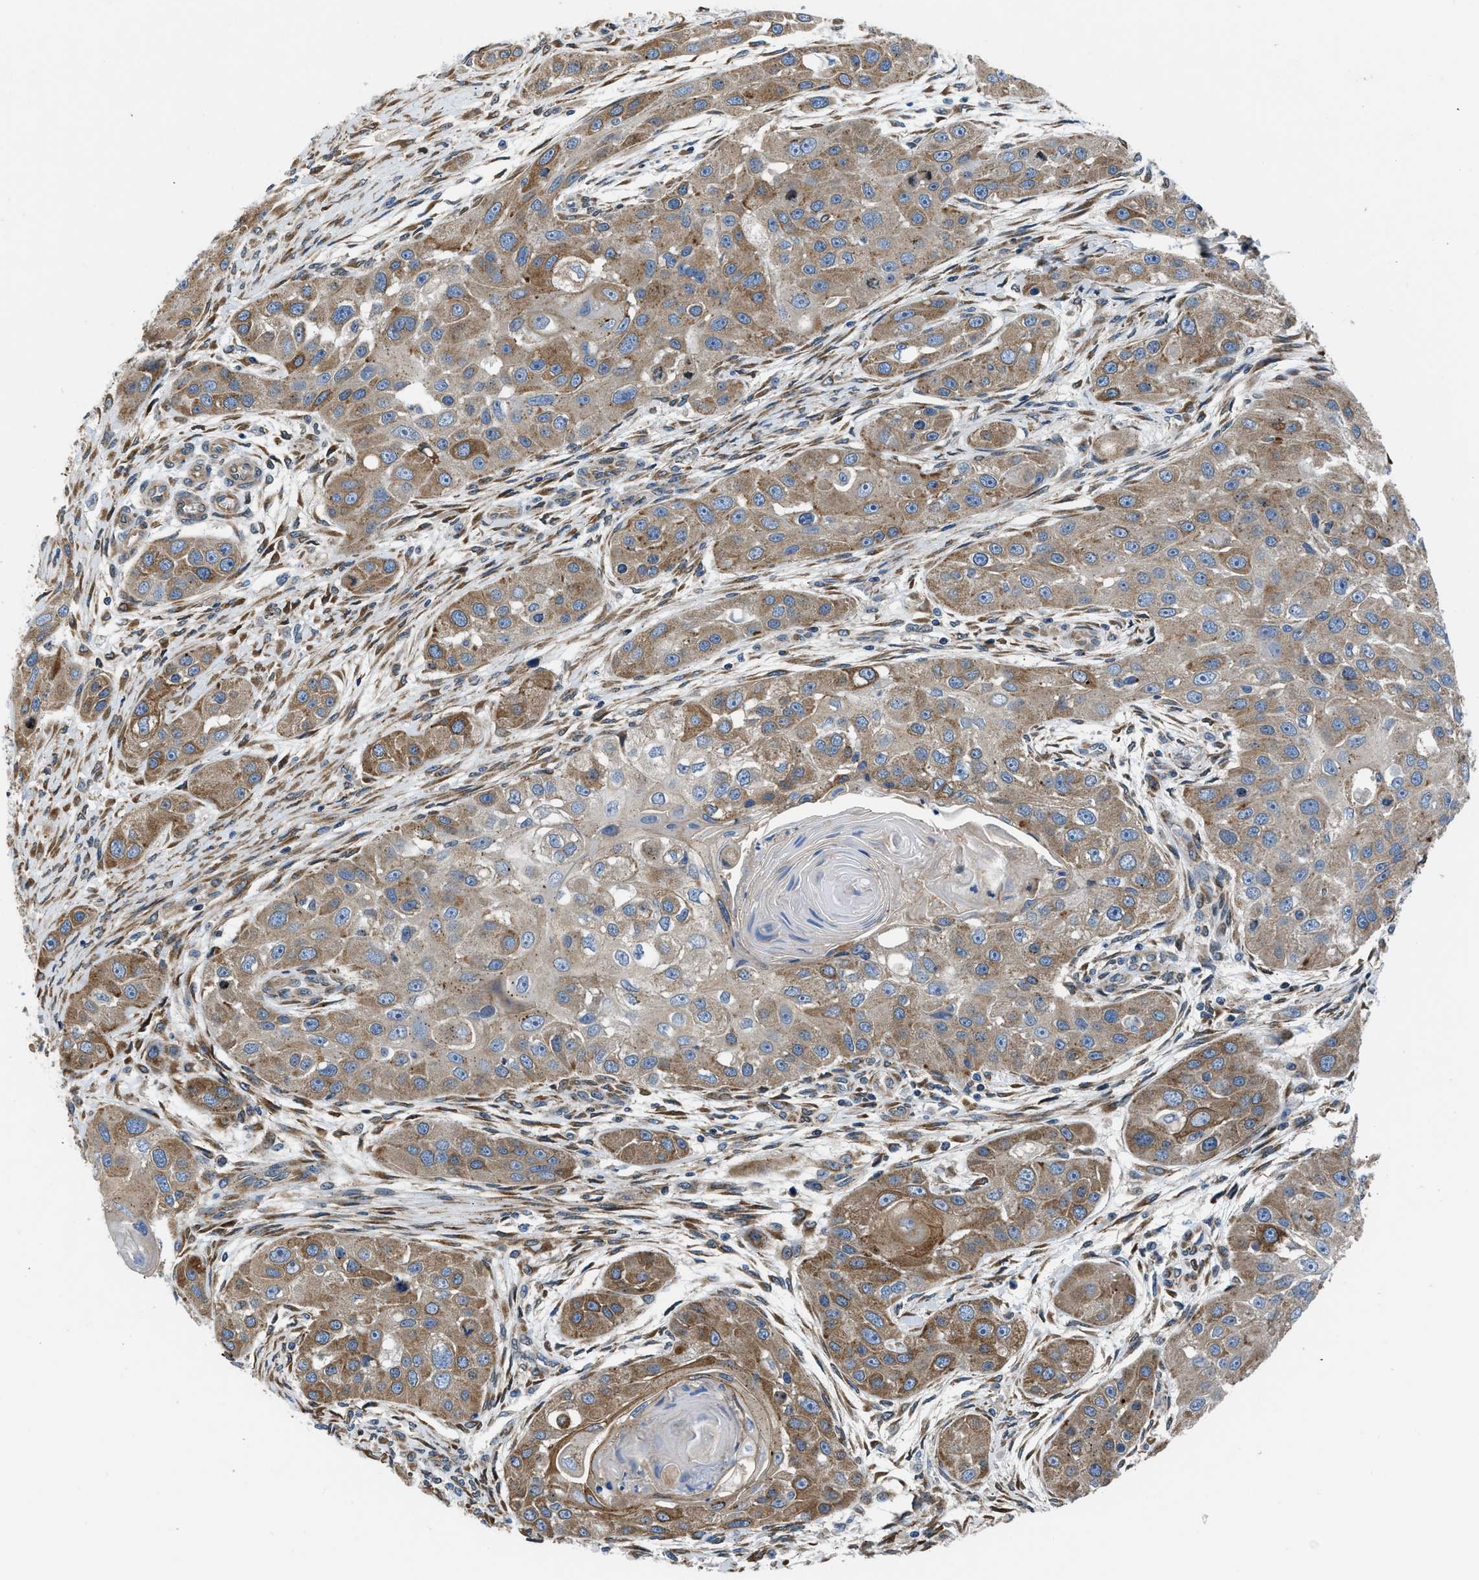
{"staining": {"intensity": "moderate", "quantity": ">75%", "location": "cytoplasmic/membranous"}, "tissue": "head and neck cancer", "cell_type": "Tumor cells", "image_type": "cancer", "snomed": [{"axis": "morphology", "description": "Normal tissue, NOS"}, {"axis": "morphology", "description": "Squamous cell carcinoma, NOS"}, {"axis": "topography", "description": "Skeletal muscle"}, {"axis": "topography", "description": "Head-Neck"}], "caption": "Immunohistochemical staining of head and neck squamous cell carcinoma exhibits medium levels of moderate cytoplasmic/membranous protein expression in approximately >75% of tumor cells. (brown staining indicates protein expression, while blue staining denotes nuclei).", "gene": "ARL6IP5", "patient": {"sex": "male", "age": 51}}